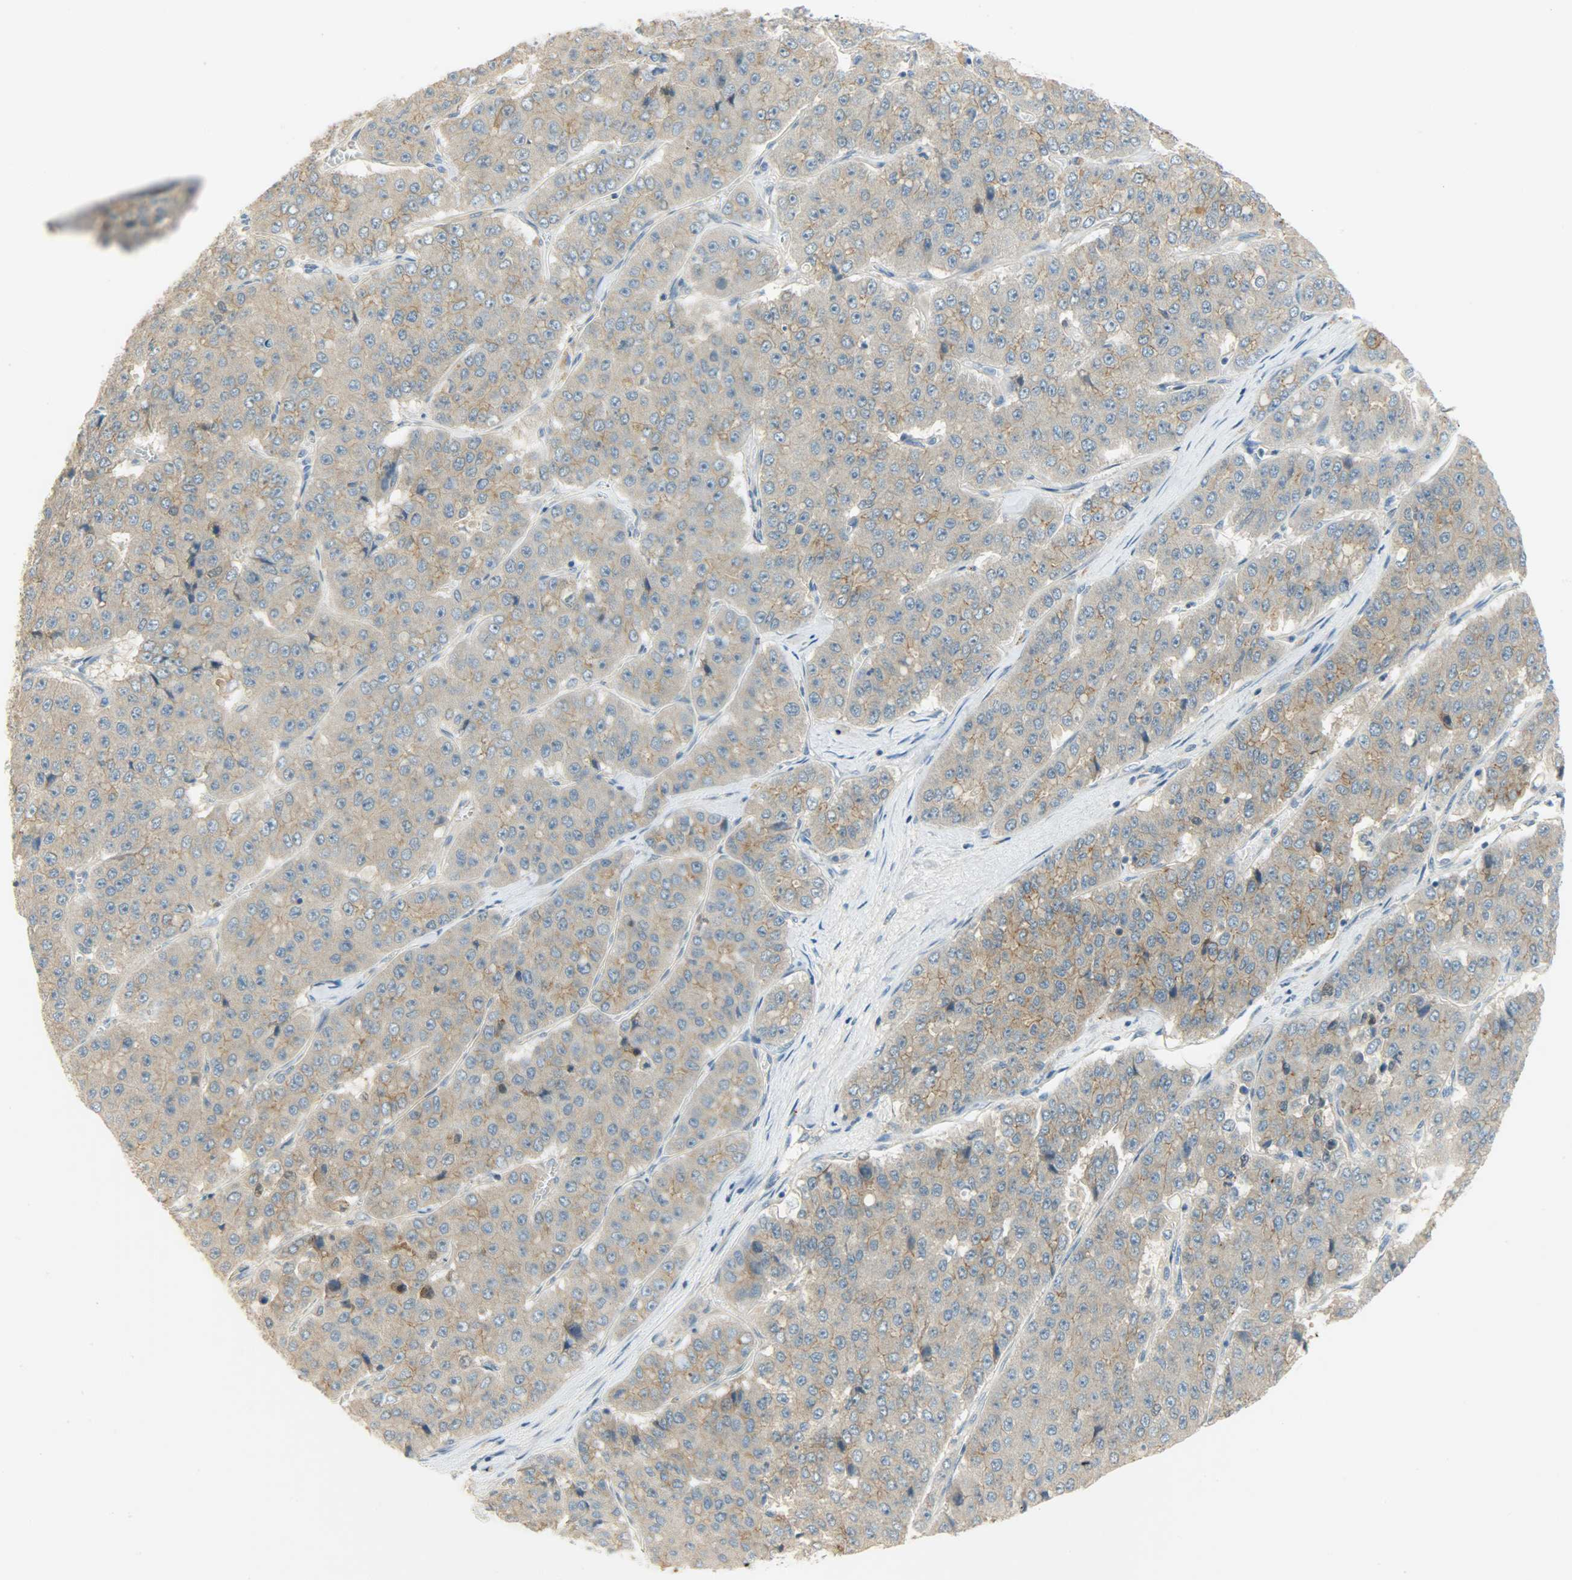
{"staining": {"intensity": "moderate", "quantity": ">75%", "location": "cytoplasmic/membranous"}, "tissue": "pancreatic cancer", "cell_type": "Tumor cells", "image_type": "cancer", "snomed": [{"axis": "morphology", "description": "Adenocarcinoma, NOS"}, {"axis": "topography", "description": "Pancreas"}], "caption": "Pancreatic cancer stained for a protein shows moderate cytoplasmic/membranous positivity in tumor cells. The staining is performed using DAB brown chromogen to label protein expression. The nuclei are counter-stained blue using hematoxylin.", "gene": "DSG2", "patient": {"sex": "male", "age": 50}}